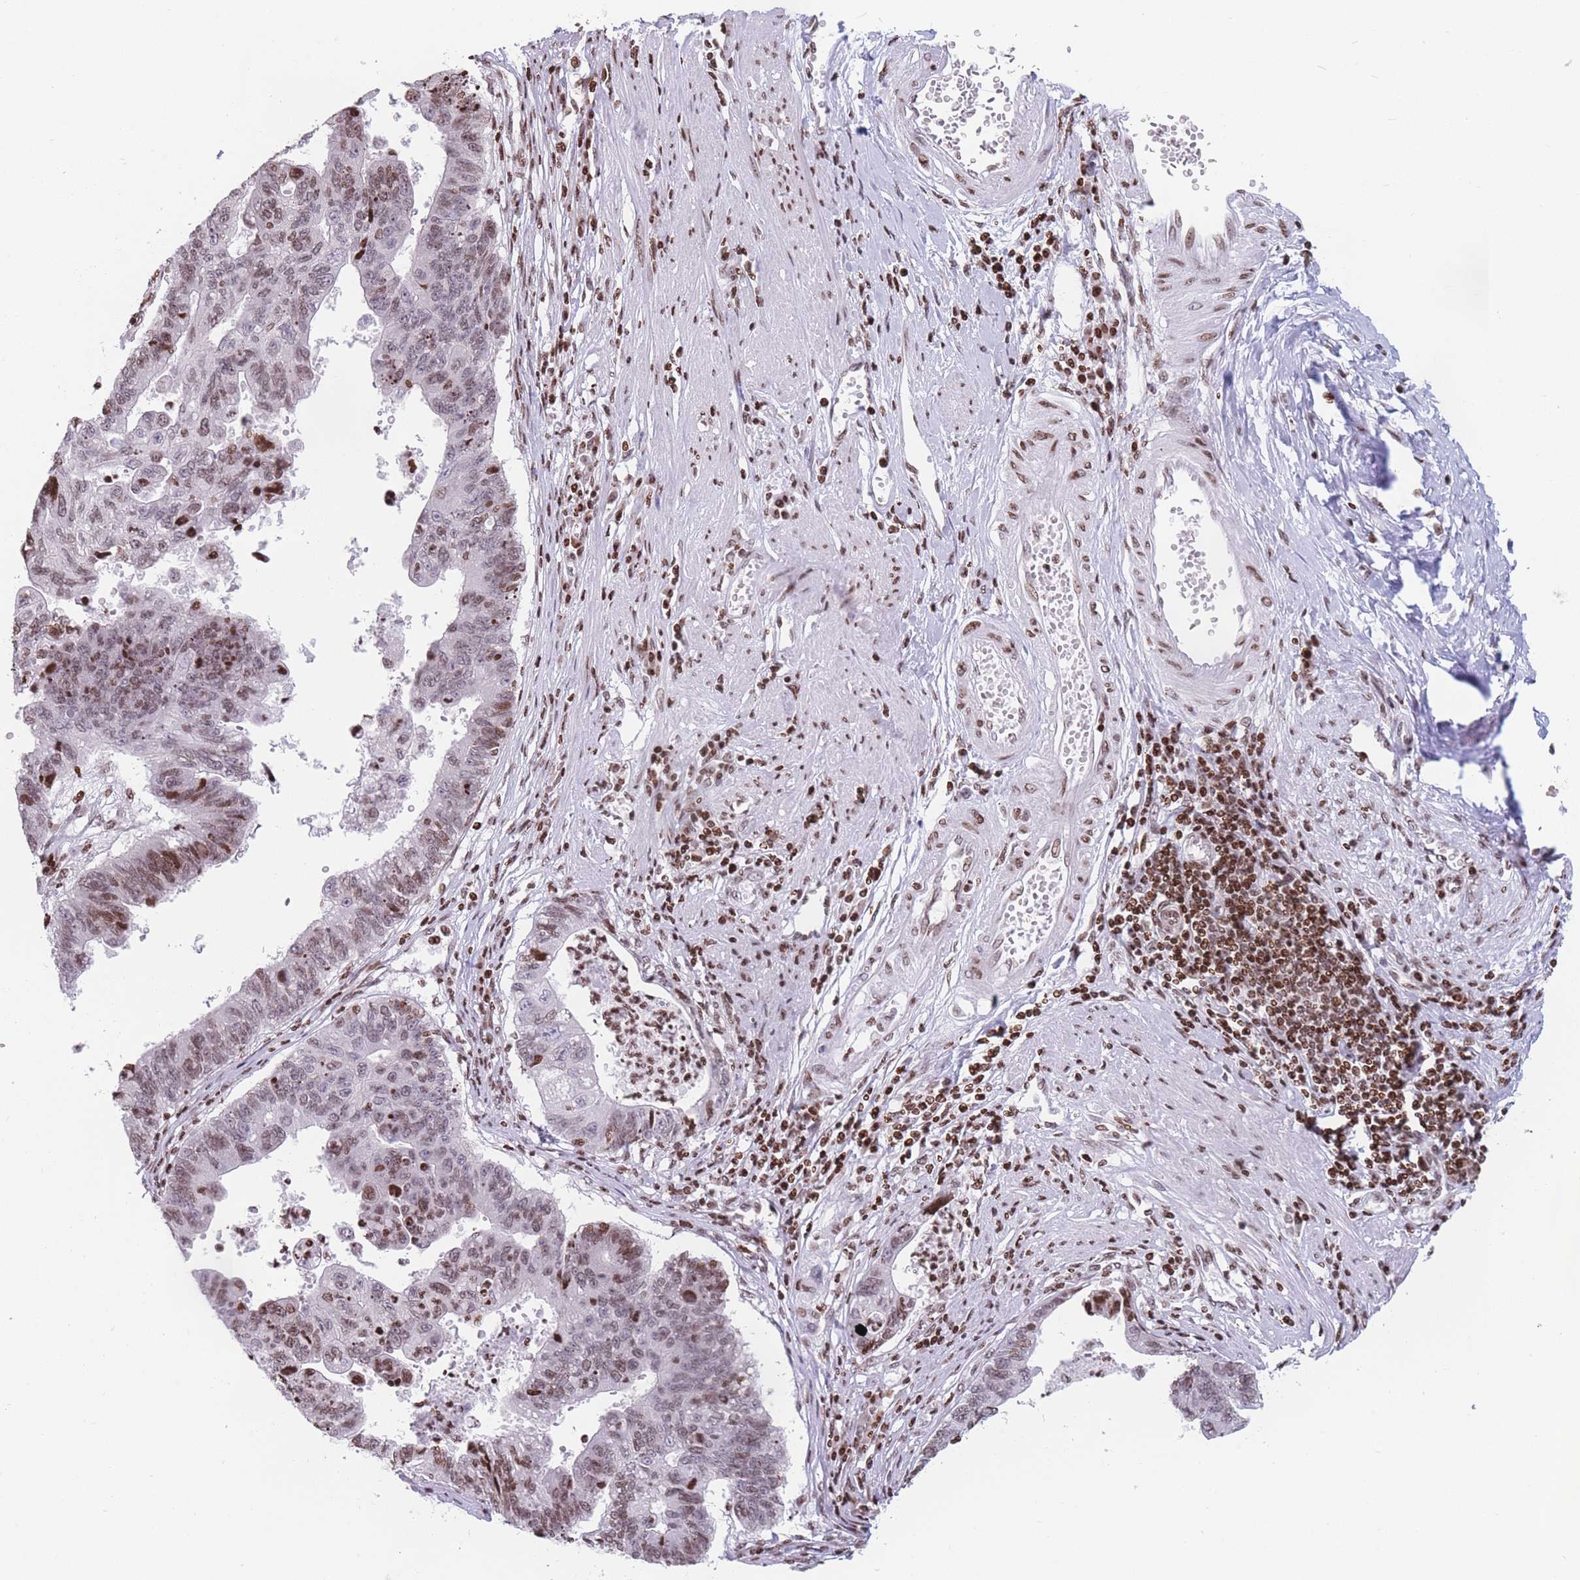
{"staining": {"intensity": "moderate", "quantity": "25%-75%", "location": "nuclear"}, "tissue": "stomach cancer", "cell_type": "Tumor cells", "image_type": "cancer", "snomed": [{"axis": "morphology", "description": "Adenocarcinoma, NOS"}, {"axis": "topography", "description": "Stomach"}], "caption": "Tumor cells exhibit moderate nuclear staining in about 25%-75% of cells in stomach cancer.", "gene": "AK9", "patient": {"sex": "male", "age": 59}}